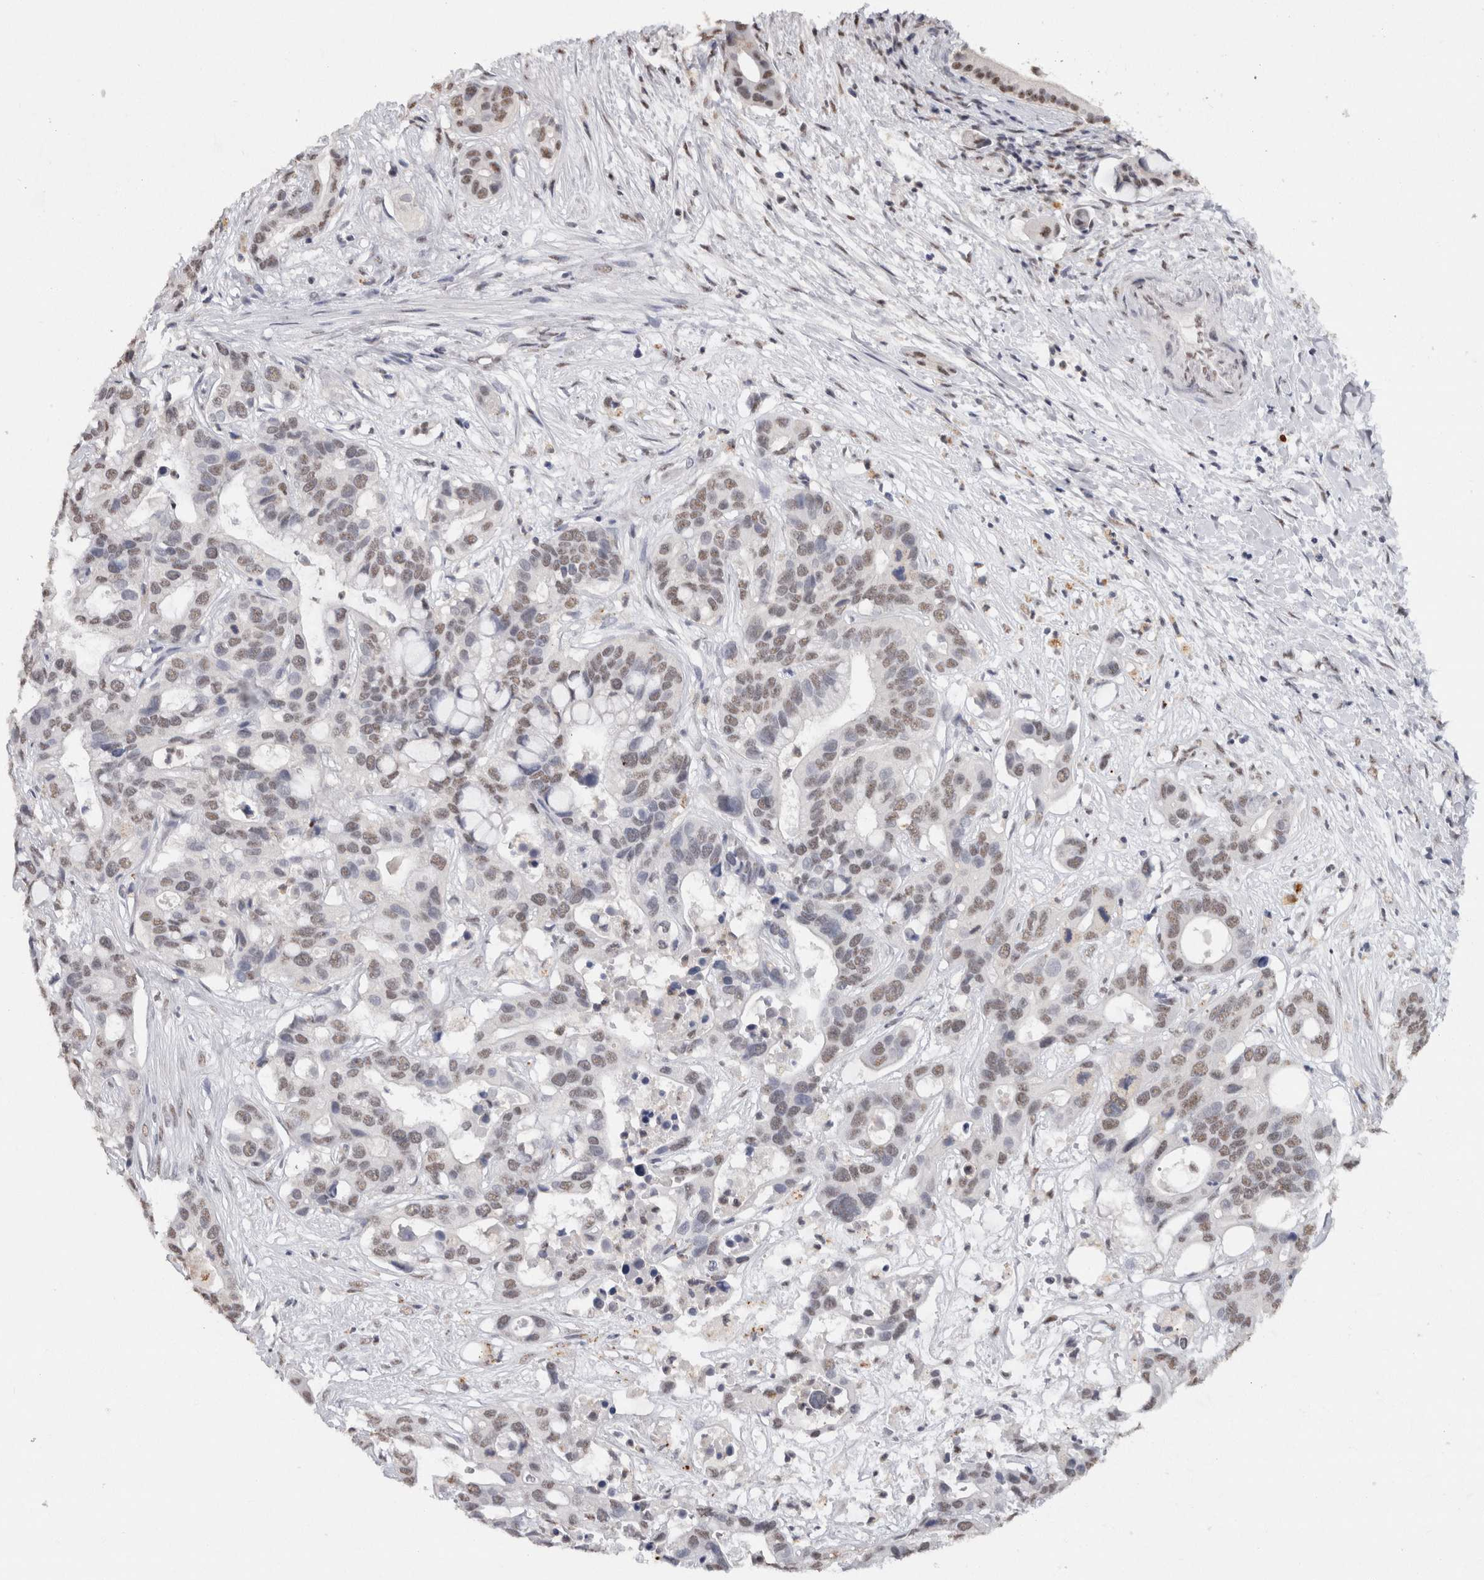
{"staining": {"intensity": "negative", "quantity": "none", "location": "none"}, "tissue": "liver cancer", "cell_type": "Tumor cells", "image_type": "cancer", "snomed": [{"axis": "morphology", "description": "Cholangiocarcinoma"}, {"axis": "topography", "description": "Liver"}], "caption": "Liver cancer (cholangiocarcinoma) stained for a protein using immunohistochemistry (IHC) reveals no expression tumor cells.", "gene": "RPS6KA2", "patient": {"sex": "female", "age": 65}}